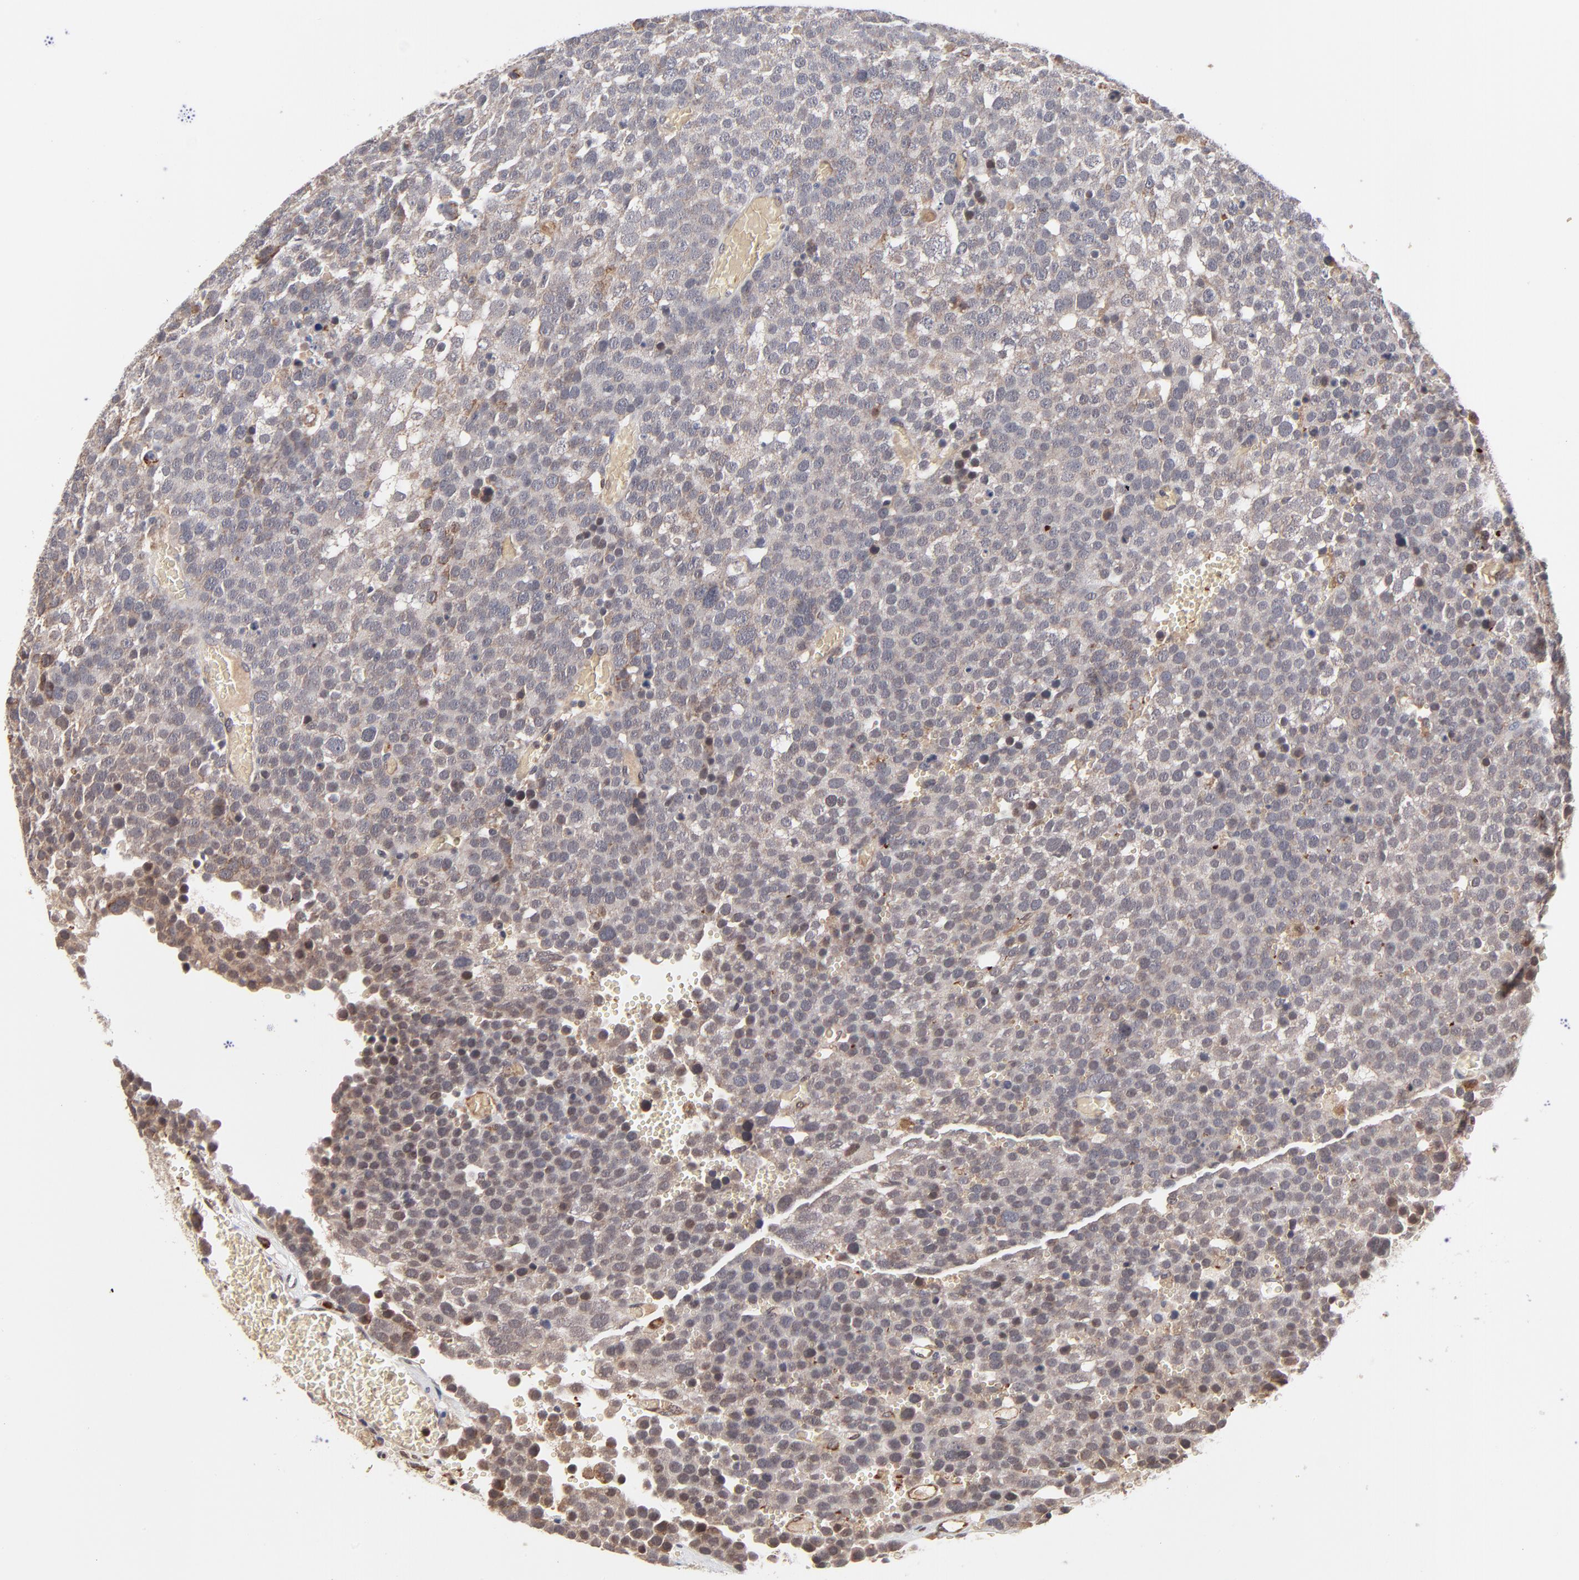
{"staining": {"intensity": "moderate", "quantity": "25%-75%", "location": "cytoplasmic/membranous,nuclear"}, "tissue": "testis cancer", "cell_type": "Tumor cells", "image_type": "cancer", "snomed": [{"axis": "morphology", "description": "Seminoma, NOS"}, {"axis": "topography", "description": "Testis"}], "caption": "IHC photomicrograph of testis cancer stained for a protein (brown), which displays medium levels of moderate cytoplasmic/membranous and nuclear staining in approximately 25%-75% of tumor cells.", "gene": "CASP10", "patient": {"sex": "male", "age": 71}}